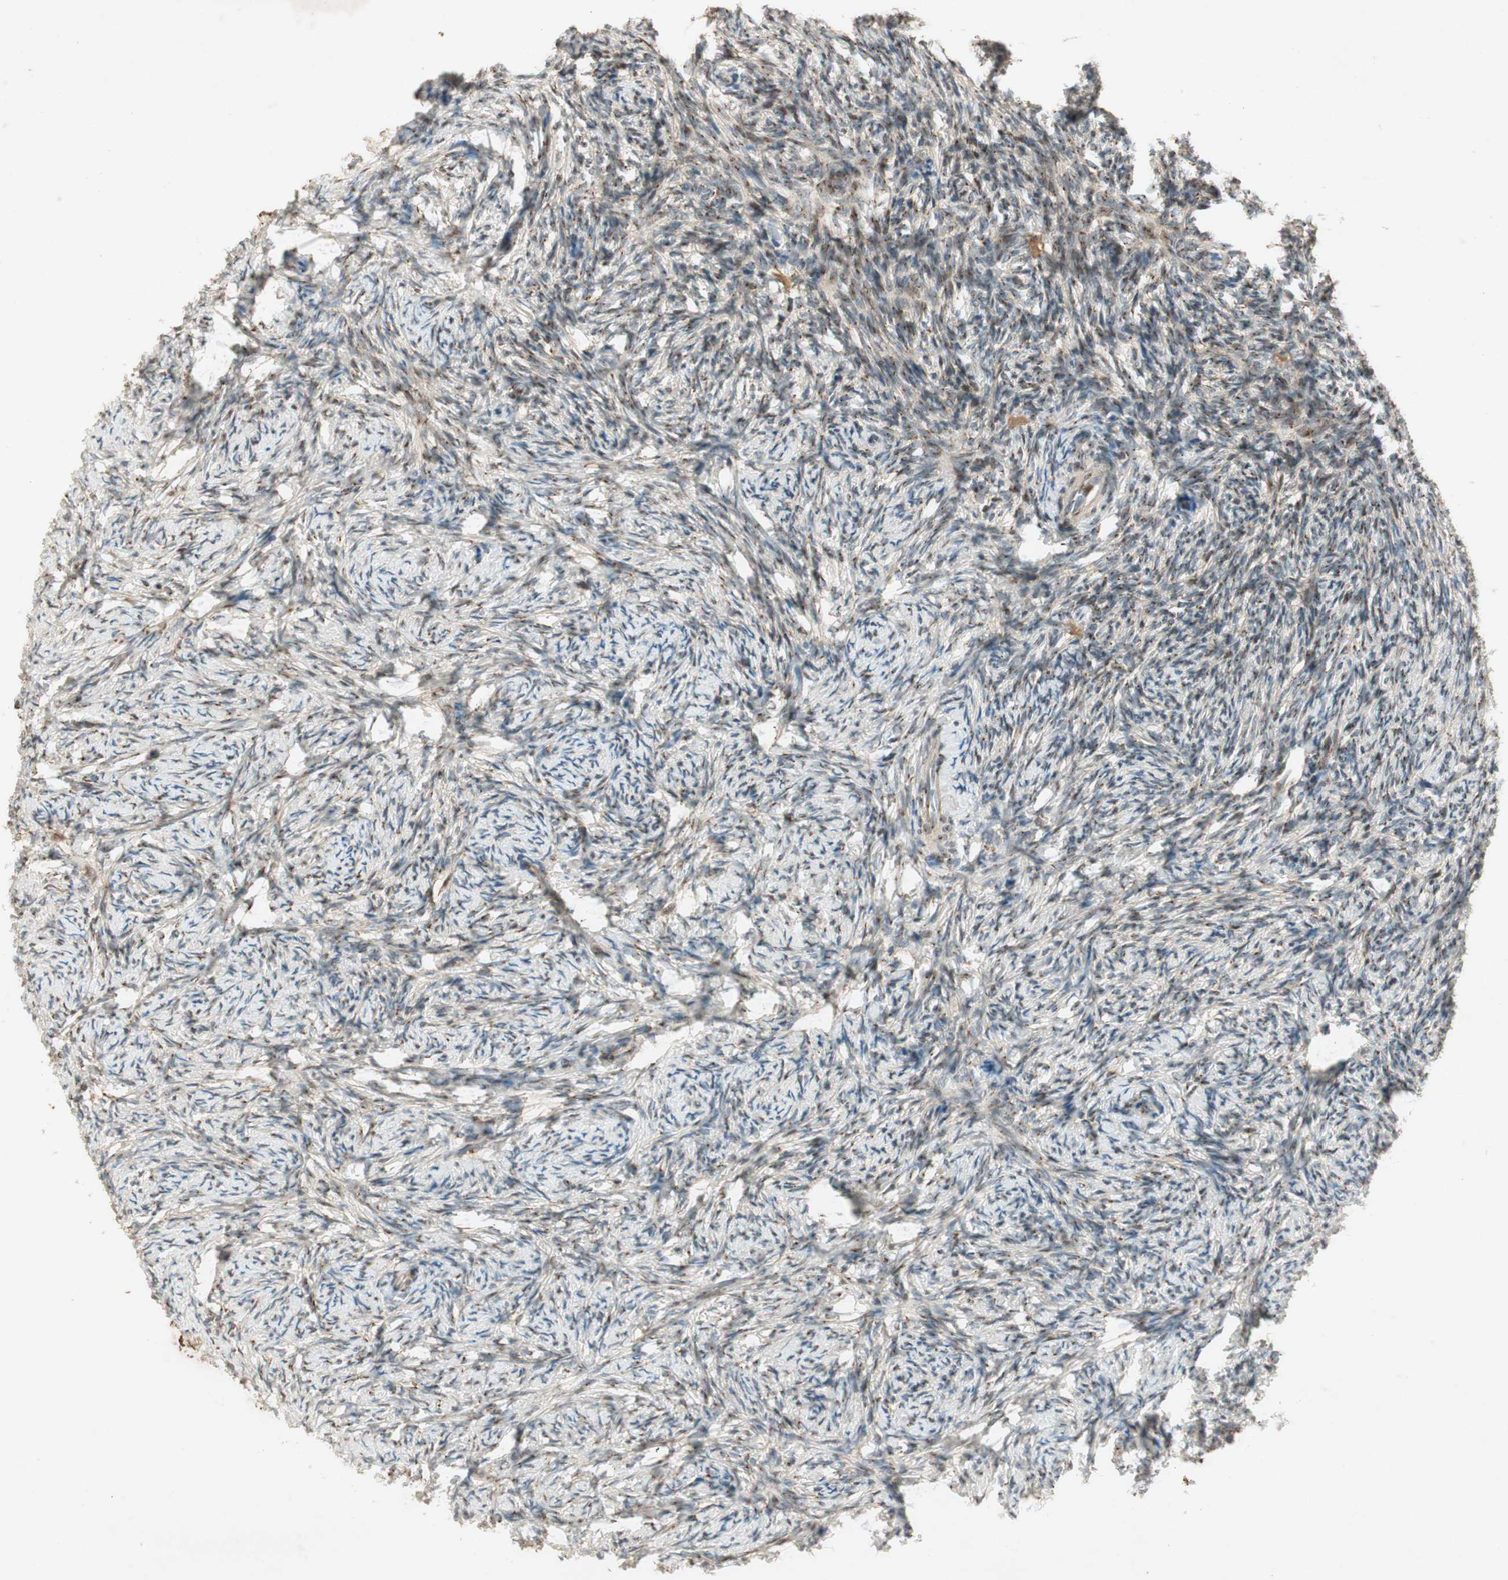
{"staining": {"intensity": "weak", "quantity": ">75%", "location": "cytoplasmic/membranous"}, "tissue": "ovary", "cell_type": "Ovarian stroma cells", "image_type": "normal", "snomed": [{"axis": "morphology", "description": "Normal tissue, NOS"}, {"axis": "topography", "description": "Ovary"}], "caption": "Weak cytoplasmic/membranous expression is appreciated in approximately >75% of ovarian stroma cells in normal ovary. (Brightfield microscopy of DAB IHC at high magnification).", "gene": "NEO1", "patient": {"sex": "female", "age": 60}}